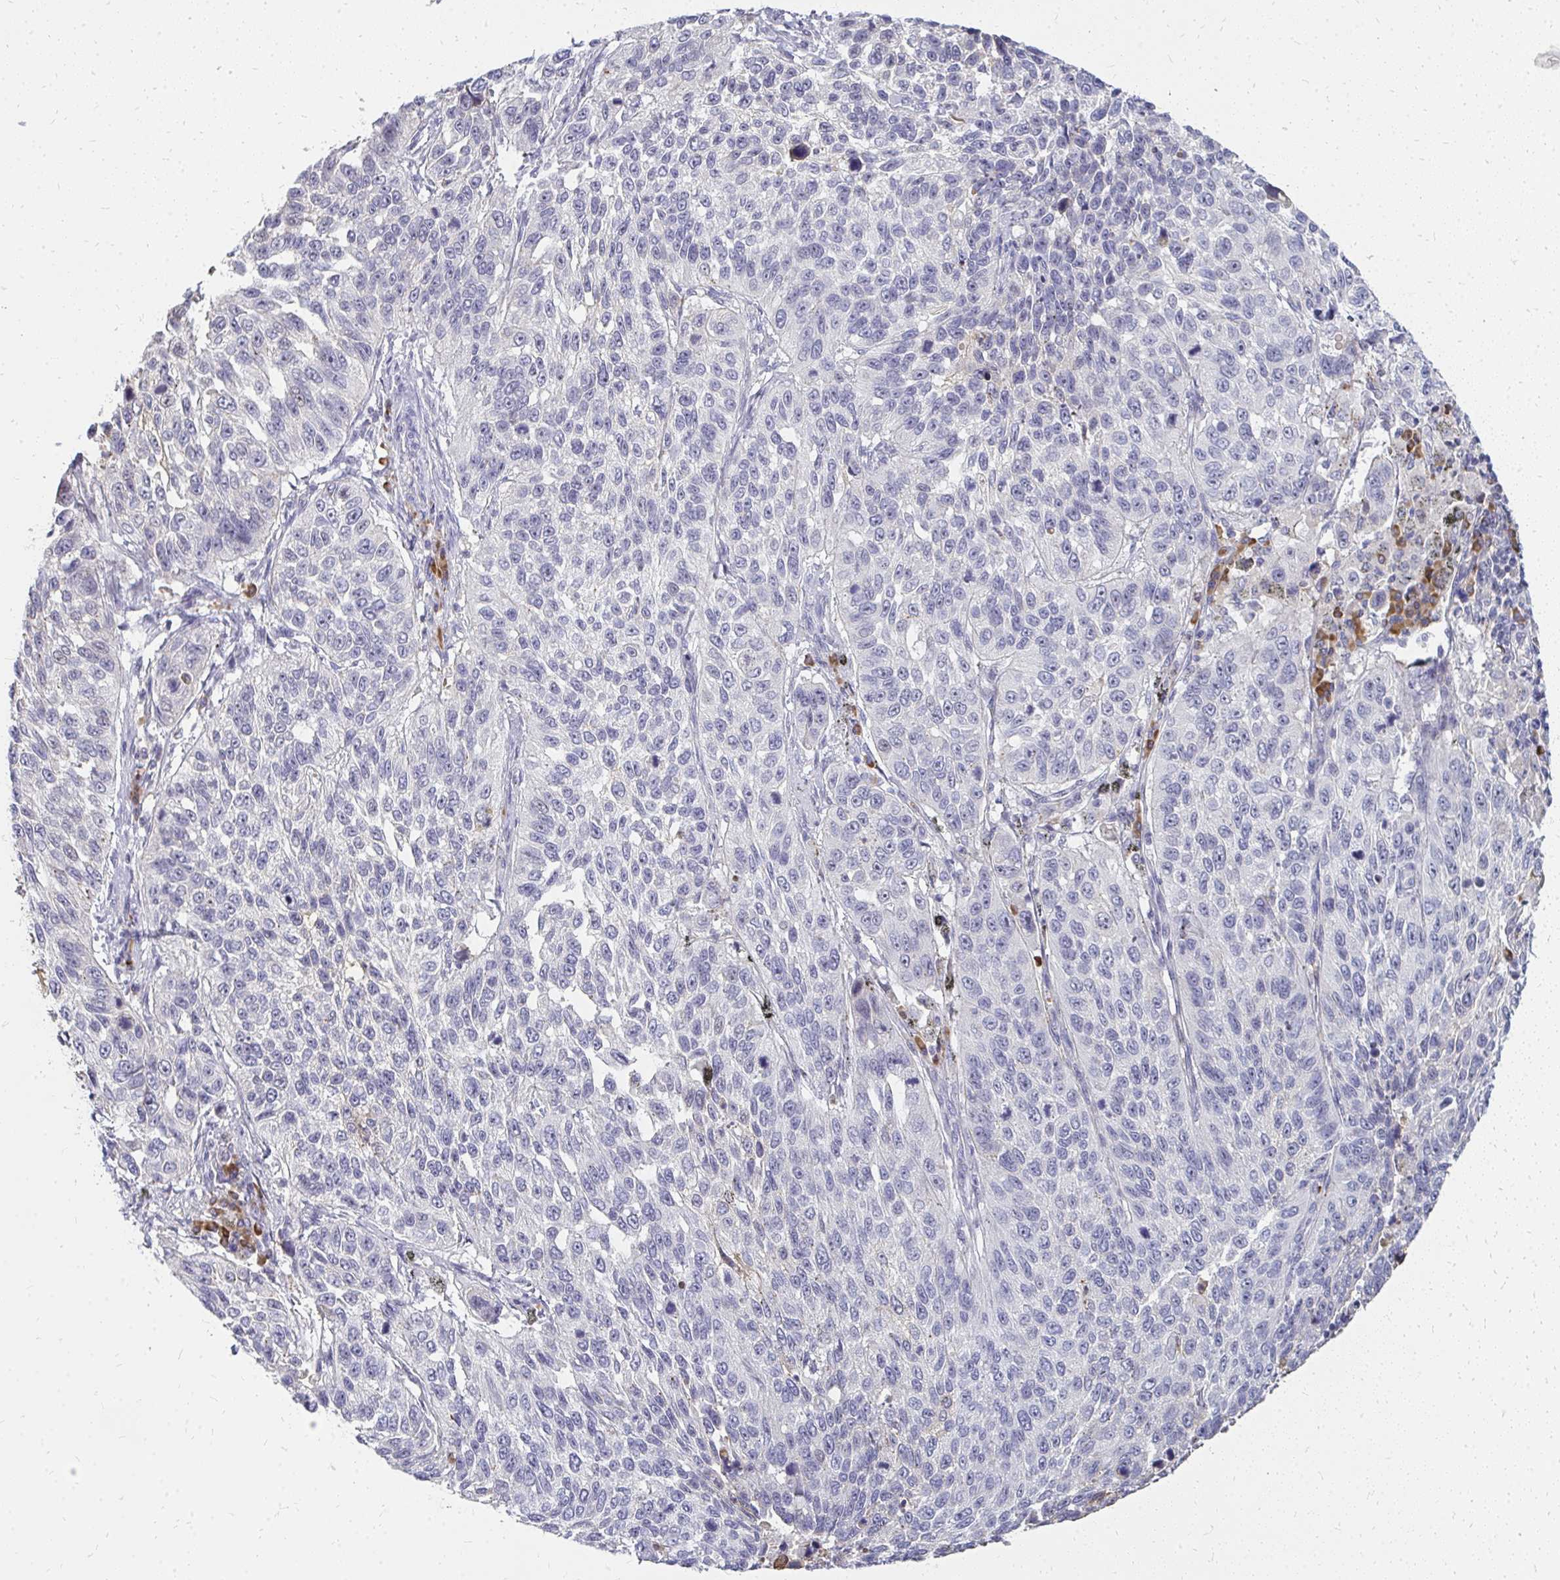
{"staining": {"intensity": "negative", "quantity": "none", "location": "none"}, "tissue": "lung cancer", "cell_type": "Tumor cells", "image_type": "cancer", "snomed": [{"axis": "morphology", "description": "Squamous cell carcinoma, NOS"}, {"axis": "topography", "description": "Lung"}], "caption": "The image exhibits no staining of tumor cells in squamous cell carcinoma (lung).", "gene": "FAM9A", "patient": {"sex": "male", "age": 62}}